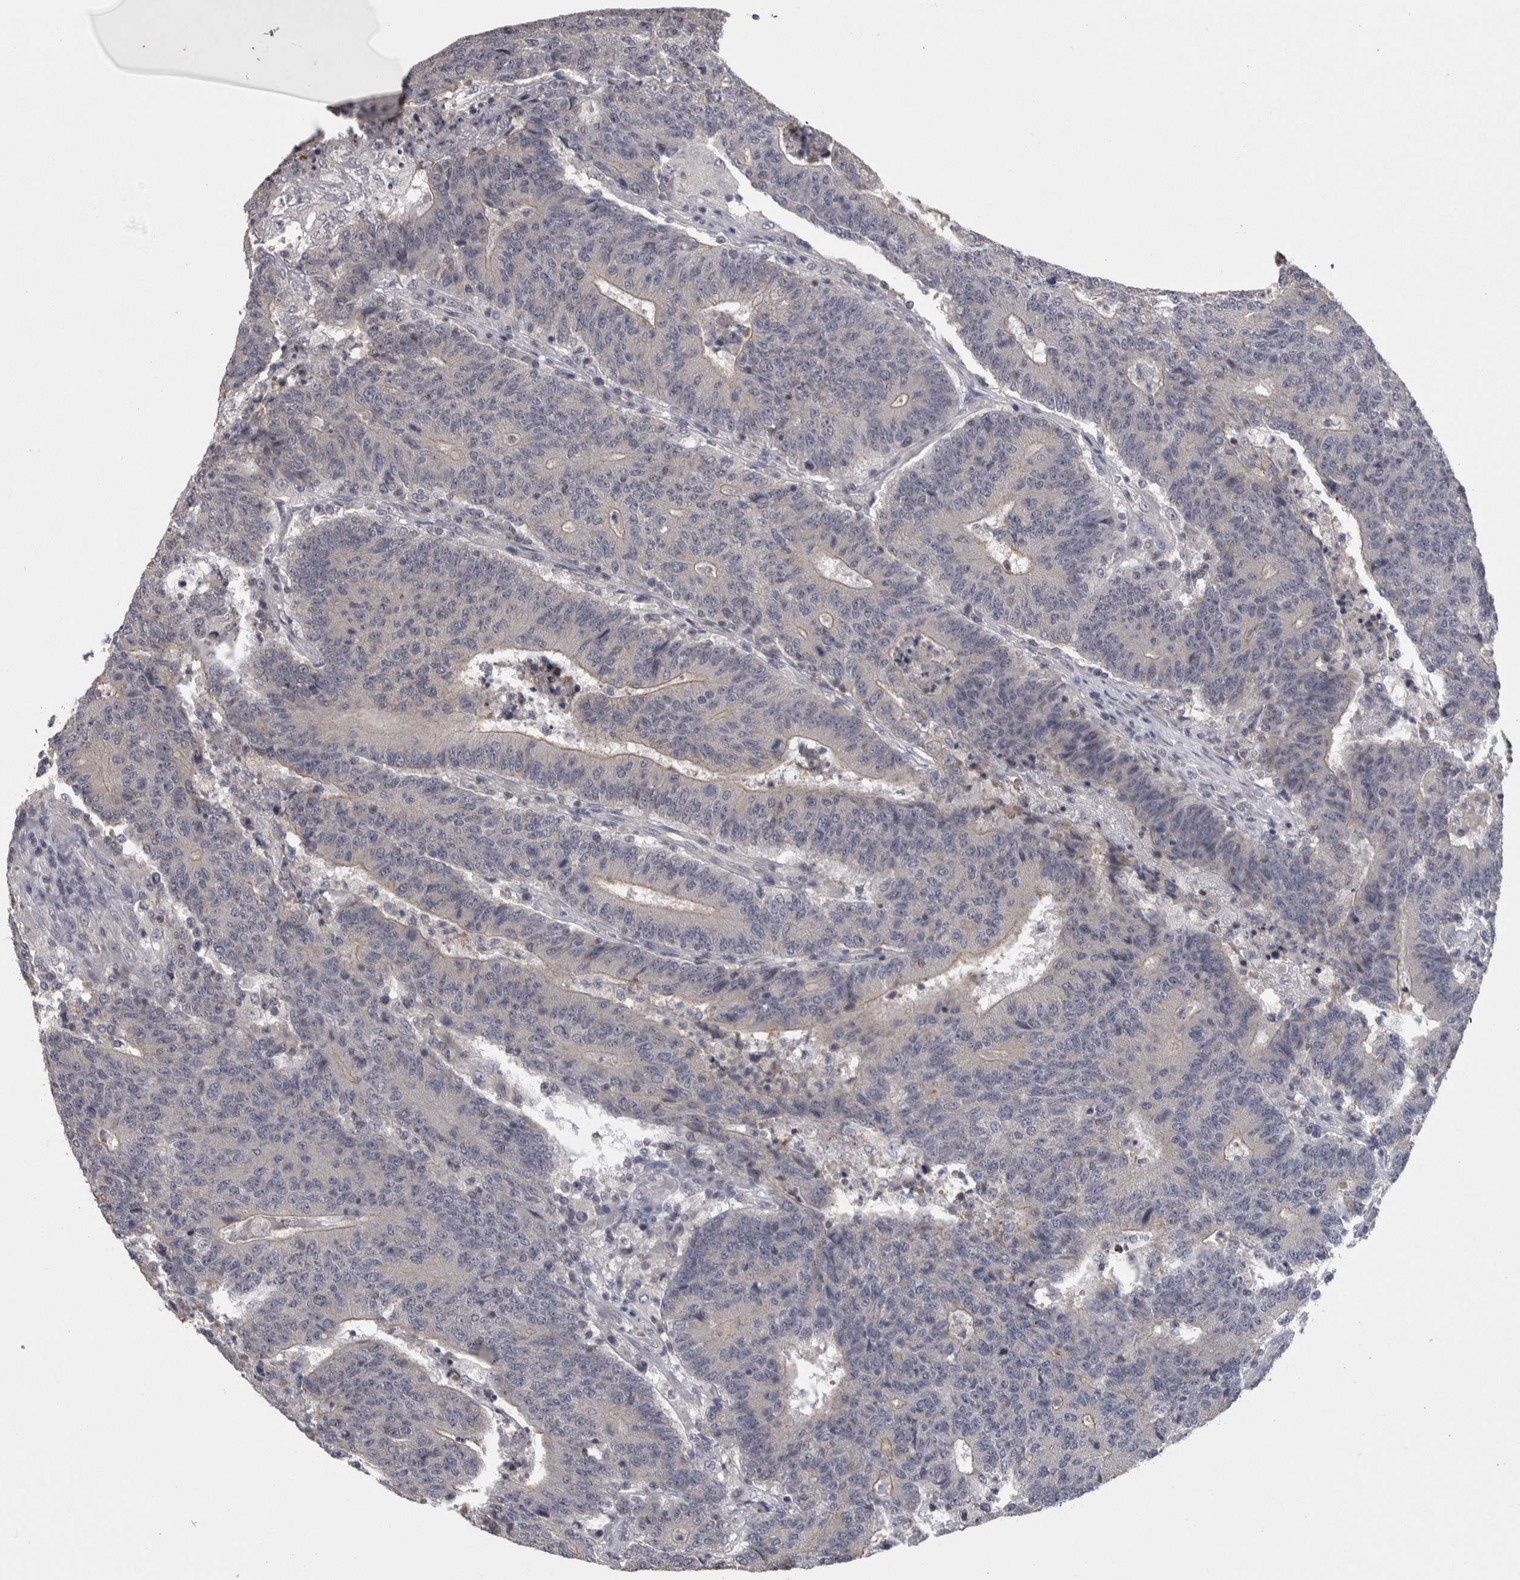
{"staining": {"intensity": "negative", "quantity": "none", "location": "none"}, "tissue": "colorectal cancer", "cell_type": "Tumor cells", "image_type": "cancer", "snomed": [{"axis": "morphology", "description": "Normal tissue, NOS"}, {"axis": "morphology", "description": "Adenocarcinoma, NOS"}, {"axis": "topography", "description": "Colon"}], "caption": "This micrograph is of colorectal cancer stained with immunohistochemistry to label a protein in brown with the nuclei are counter-stained blue. There is no positivity in tumor cells.", "gene": "PON3", "patient": {"sex": "female", "age": 75}}